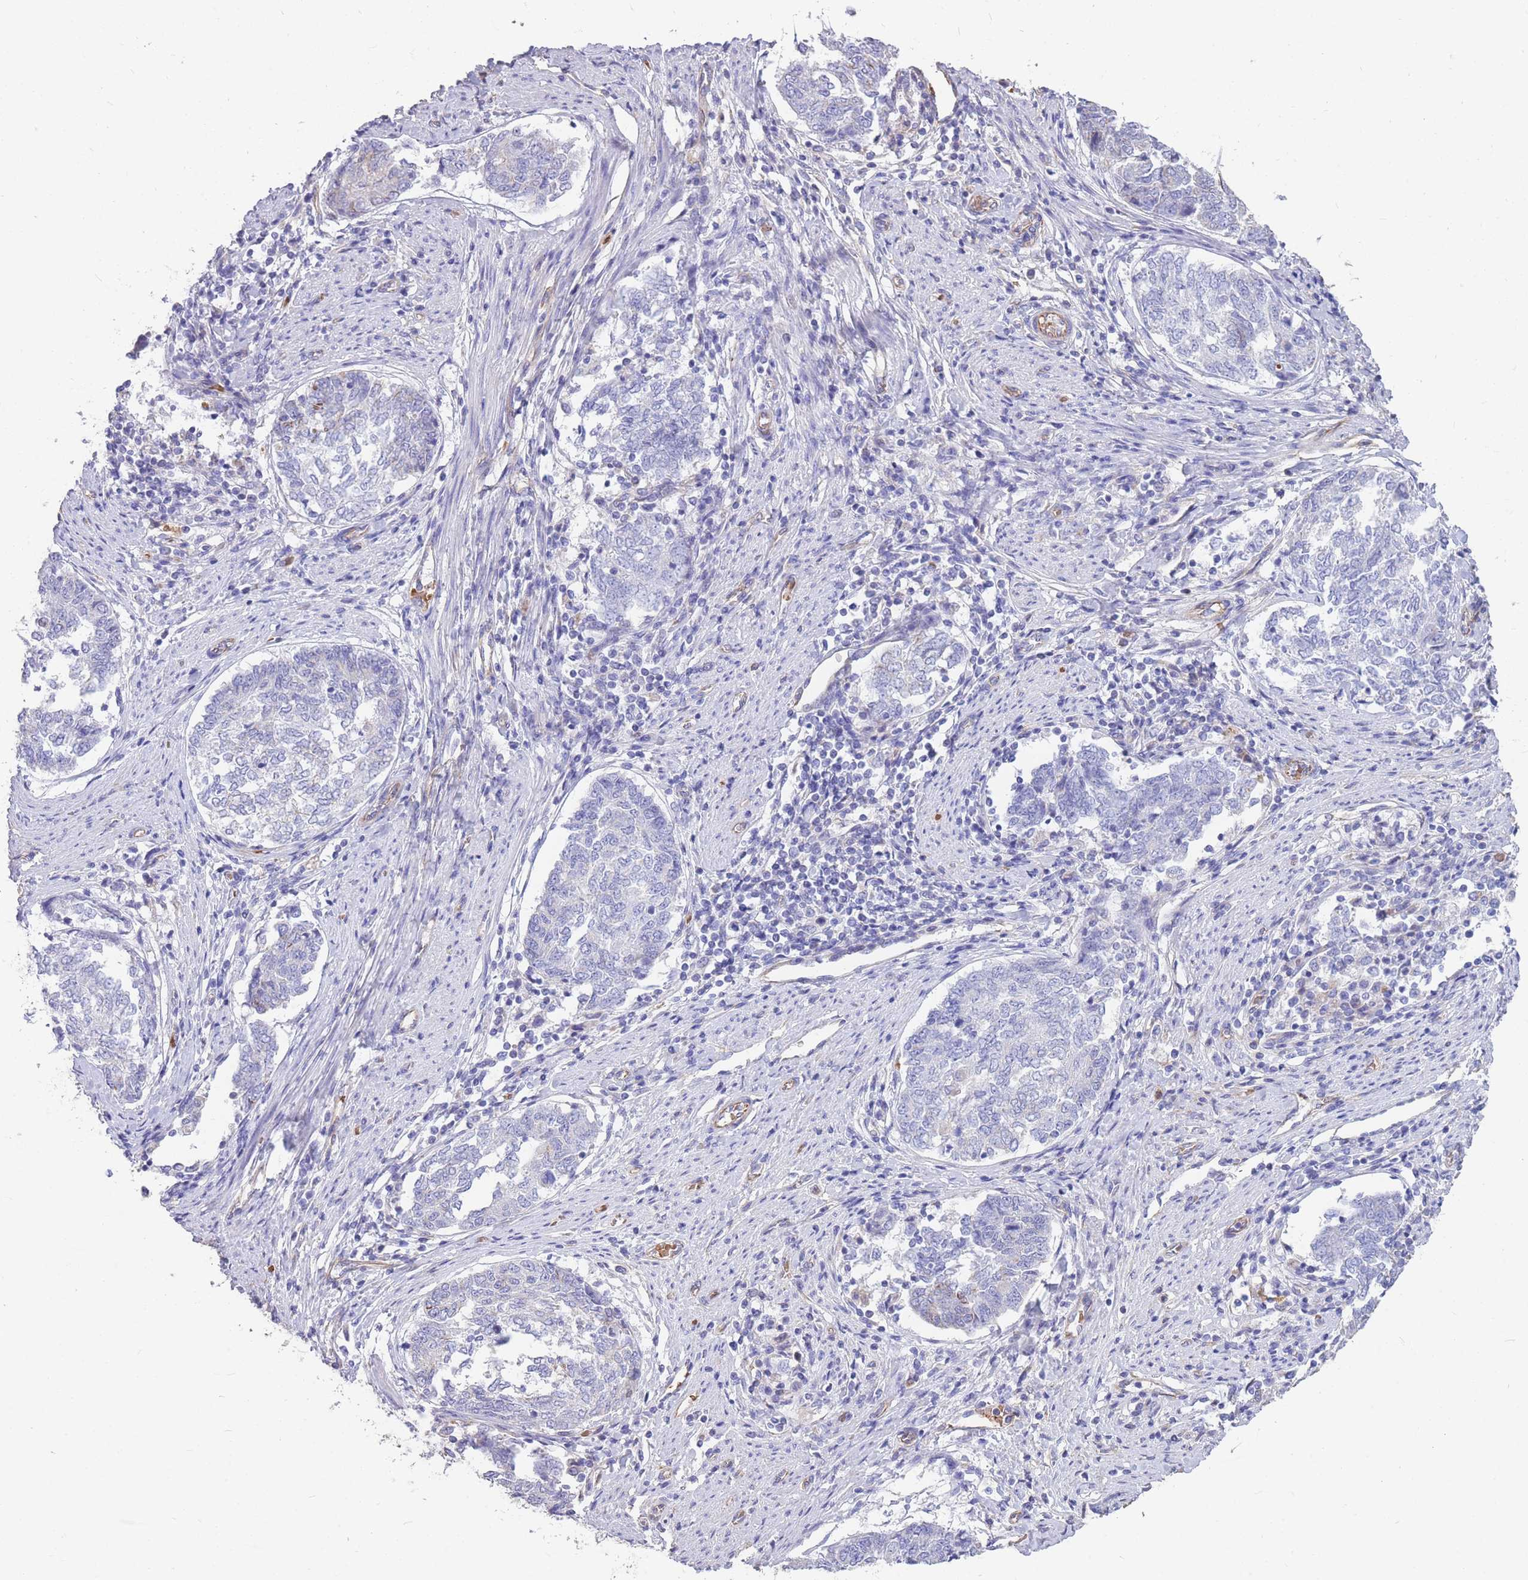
{"staining": {"intensity": "negative", "quantity": "none", "location": "none"}, "tissue": "endometrial cancer", "cell_type": "Tumor cells", "image_type": "cancer", "snomed": [{"axis": "morphology", "description": "Adenocarcinoma, NOS"}, {"axis": "topography", "description": "Endometrium"}], "caption": "A high-resolution photomicrograph shows IHC staining of endometrial cancer (adenocarcinoma), which shows no significant positivity in tumor cells.", "gene": "ANKRD53", "patient": {"sex": "female", "age": 80}}